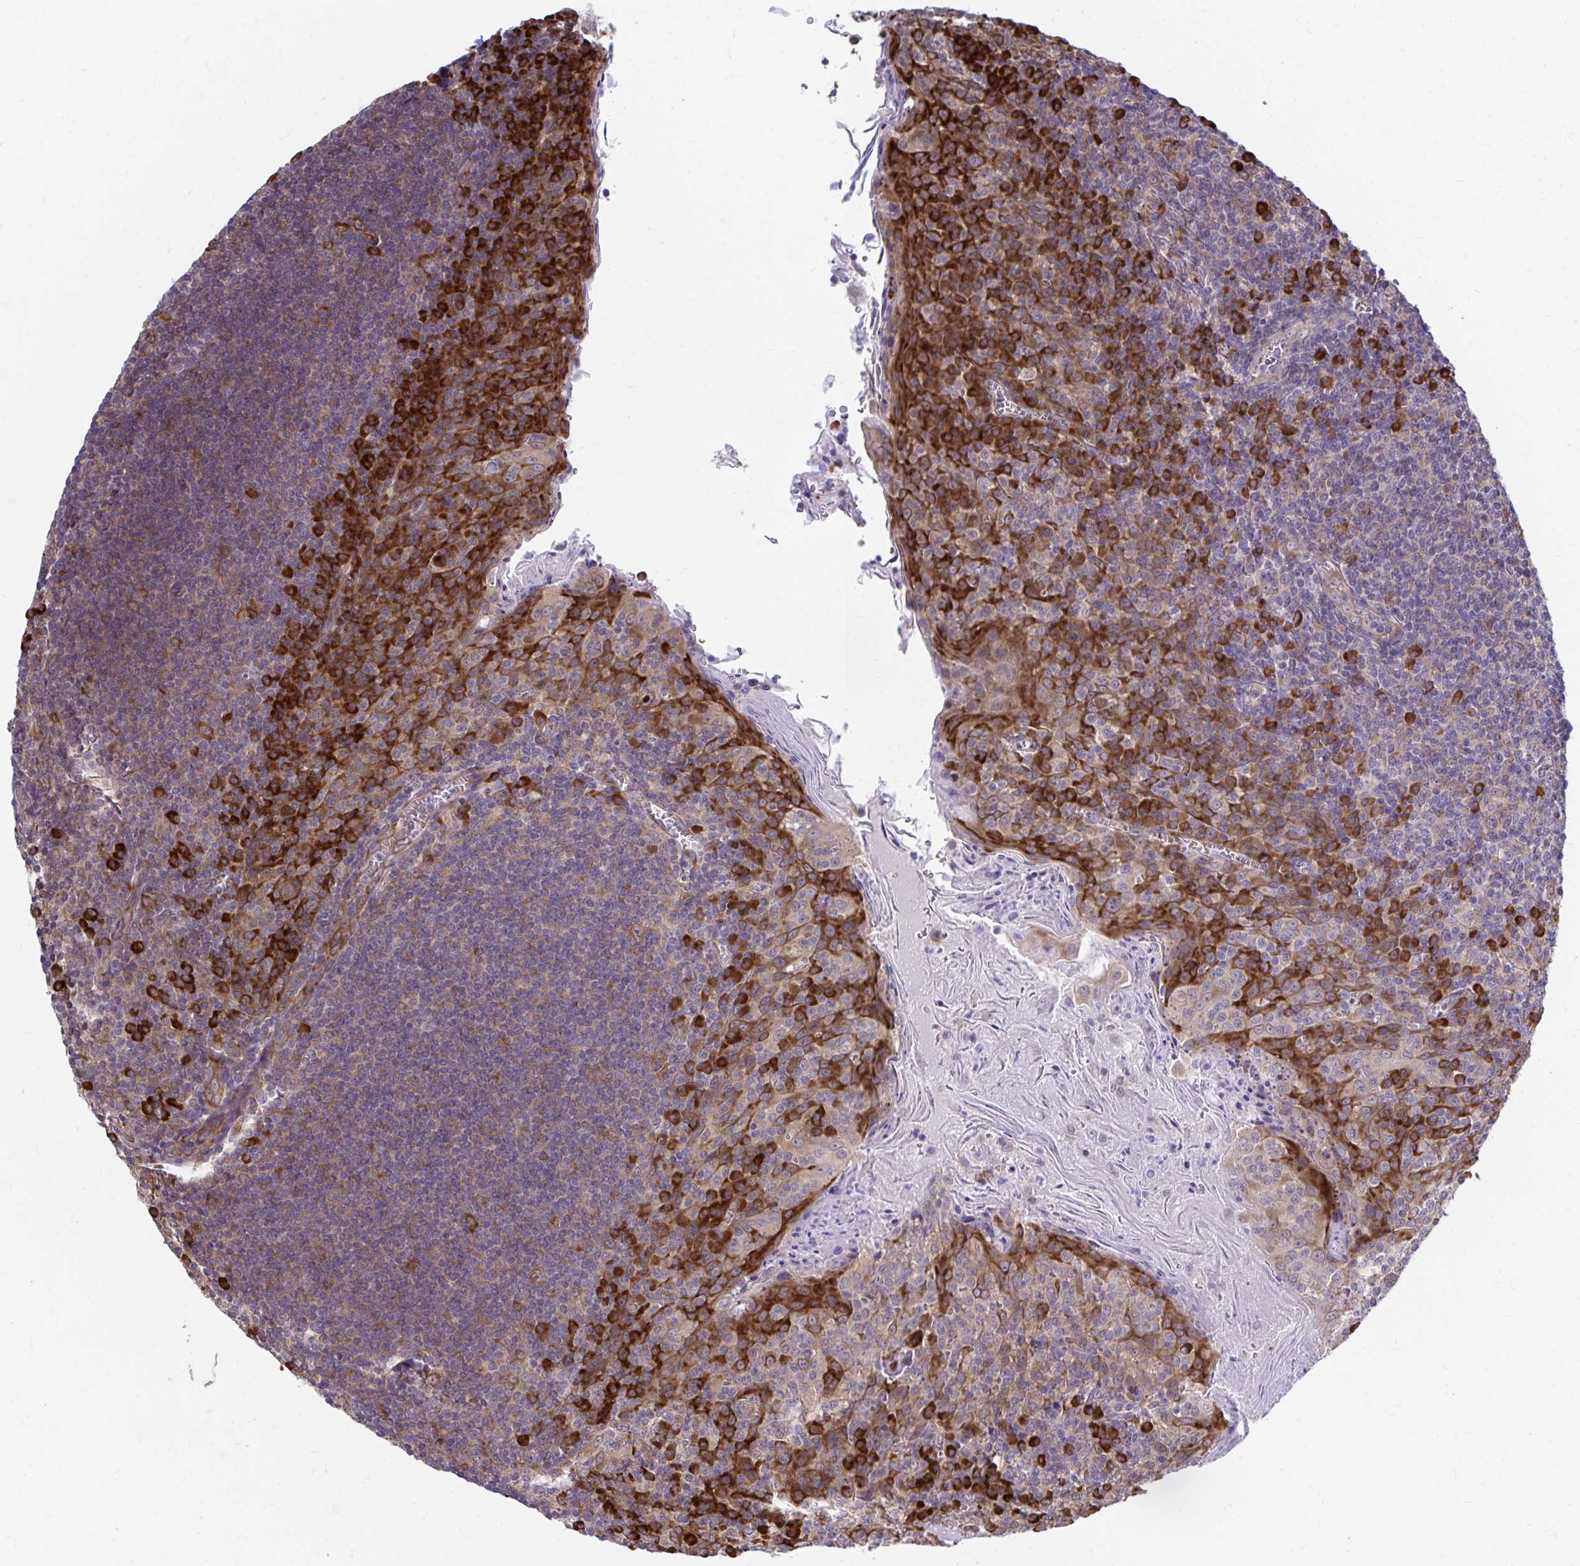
{"staining": {"intensity": "weak", "quantity": "<25%", "location": "cytoplasmic/membranous"}, "tissue": "tonsil", "cell_type": "Germinal center cells", "image_type": "normal", "snomed": [{"axis": "morphology", "description": "Normal tissue, NOS"}, {"axis": "topography", "description": "Tonsil"}], "caption": "IHC of unremarkable tonsil demonstrates no positivity in germinal center cells. (DAB (3,3'-diaminobenzidine) immunohistochemistry (IHC) visualized using brightfield microscopy, high magnification).", "gene": "SELENON", "patient": {"sex": "male", "age": 27}}